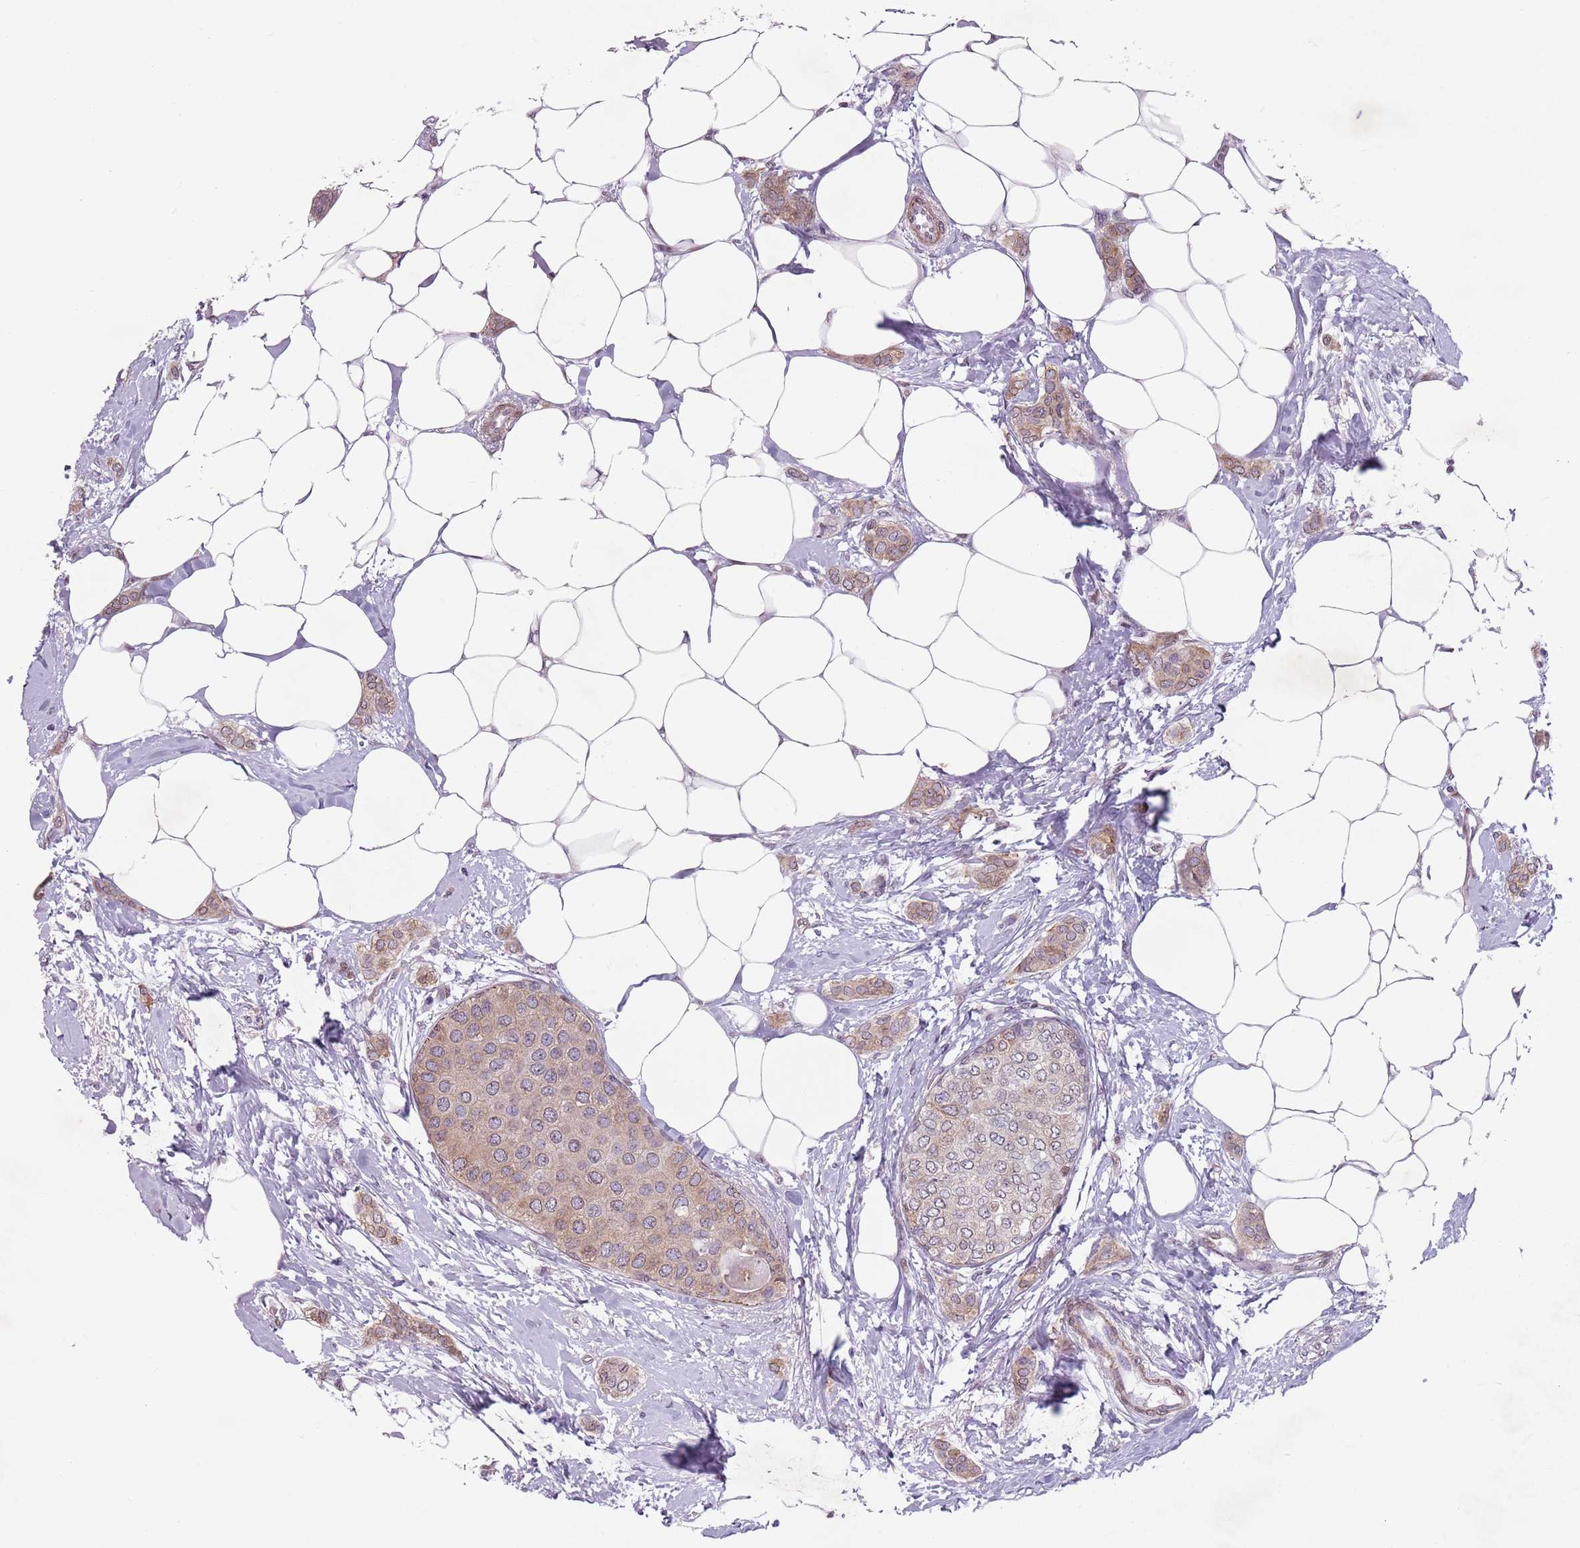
{"staining": {"intensity": "weak", "quantity": ">75%", "location": "cytoplasmic/membranous"}, "tissue": "breast cancer", "cell_type": "Tumor cells", "image_type": "cancer", "snomed": [{"axis": "morphology", "description": "Duct carcinoma"}, {"axis": "topography", "description": "Breast"}], "caption": "Immunohistochemistry of human breast intraductal carcinoma reveals low levels of weak cytoplasmic/membranous positivity in about >75% of tumor cells.", "gene": "TMC4", "patient": {"sex": "female", "age": 72}}